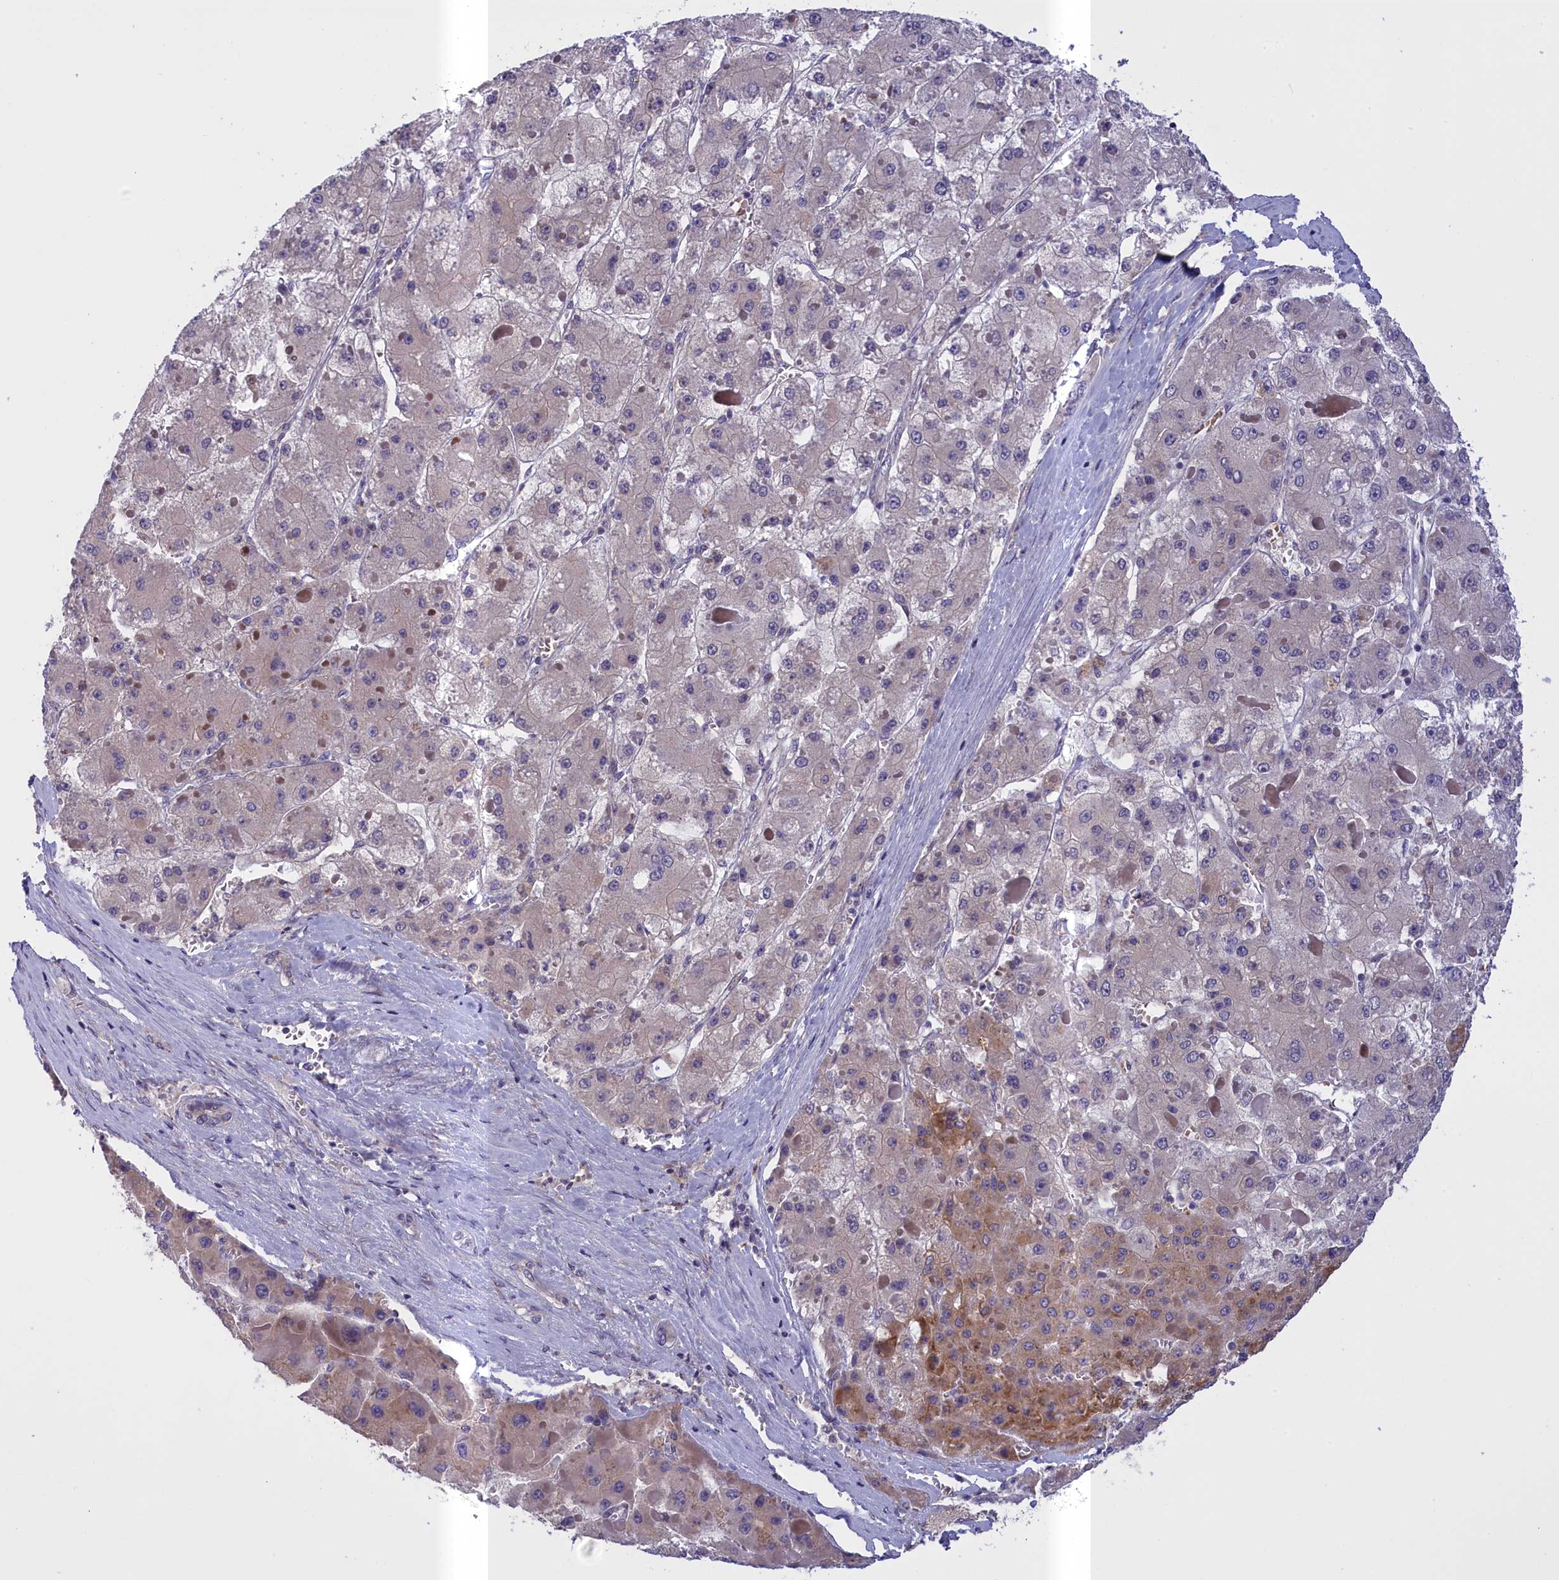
{"staining": {"intensity": "weak", "quantity": "<25%", "location": "cytoplasmic/membranous"}, "tissue": "liver cancer", "cell_type": "Tumor cells", "image_type": "cancer", "snomed": [{"axis": "morphology", "description": "Carcinoma, Hepatocellular, NOS"}, {"axis": "topography", "description": "Liver"}], "caption": "Protein analysis of hepatocellular carcinoma (liver) reveals no significant expression in tumor cells.", "gene": "IGFALS", "patient": {"sex": "female", "age": 73}}